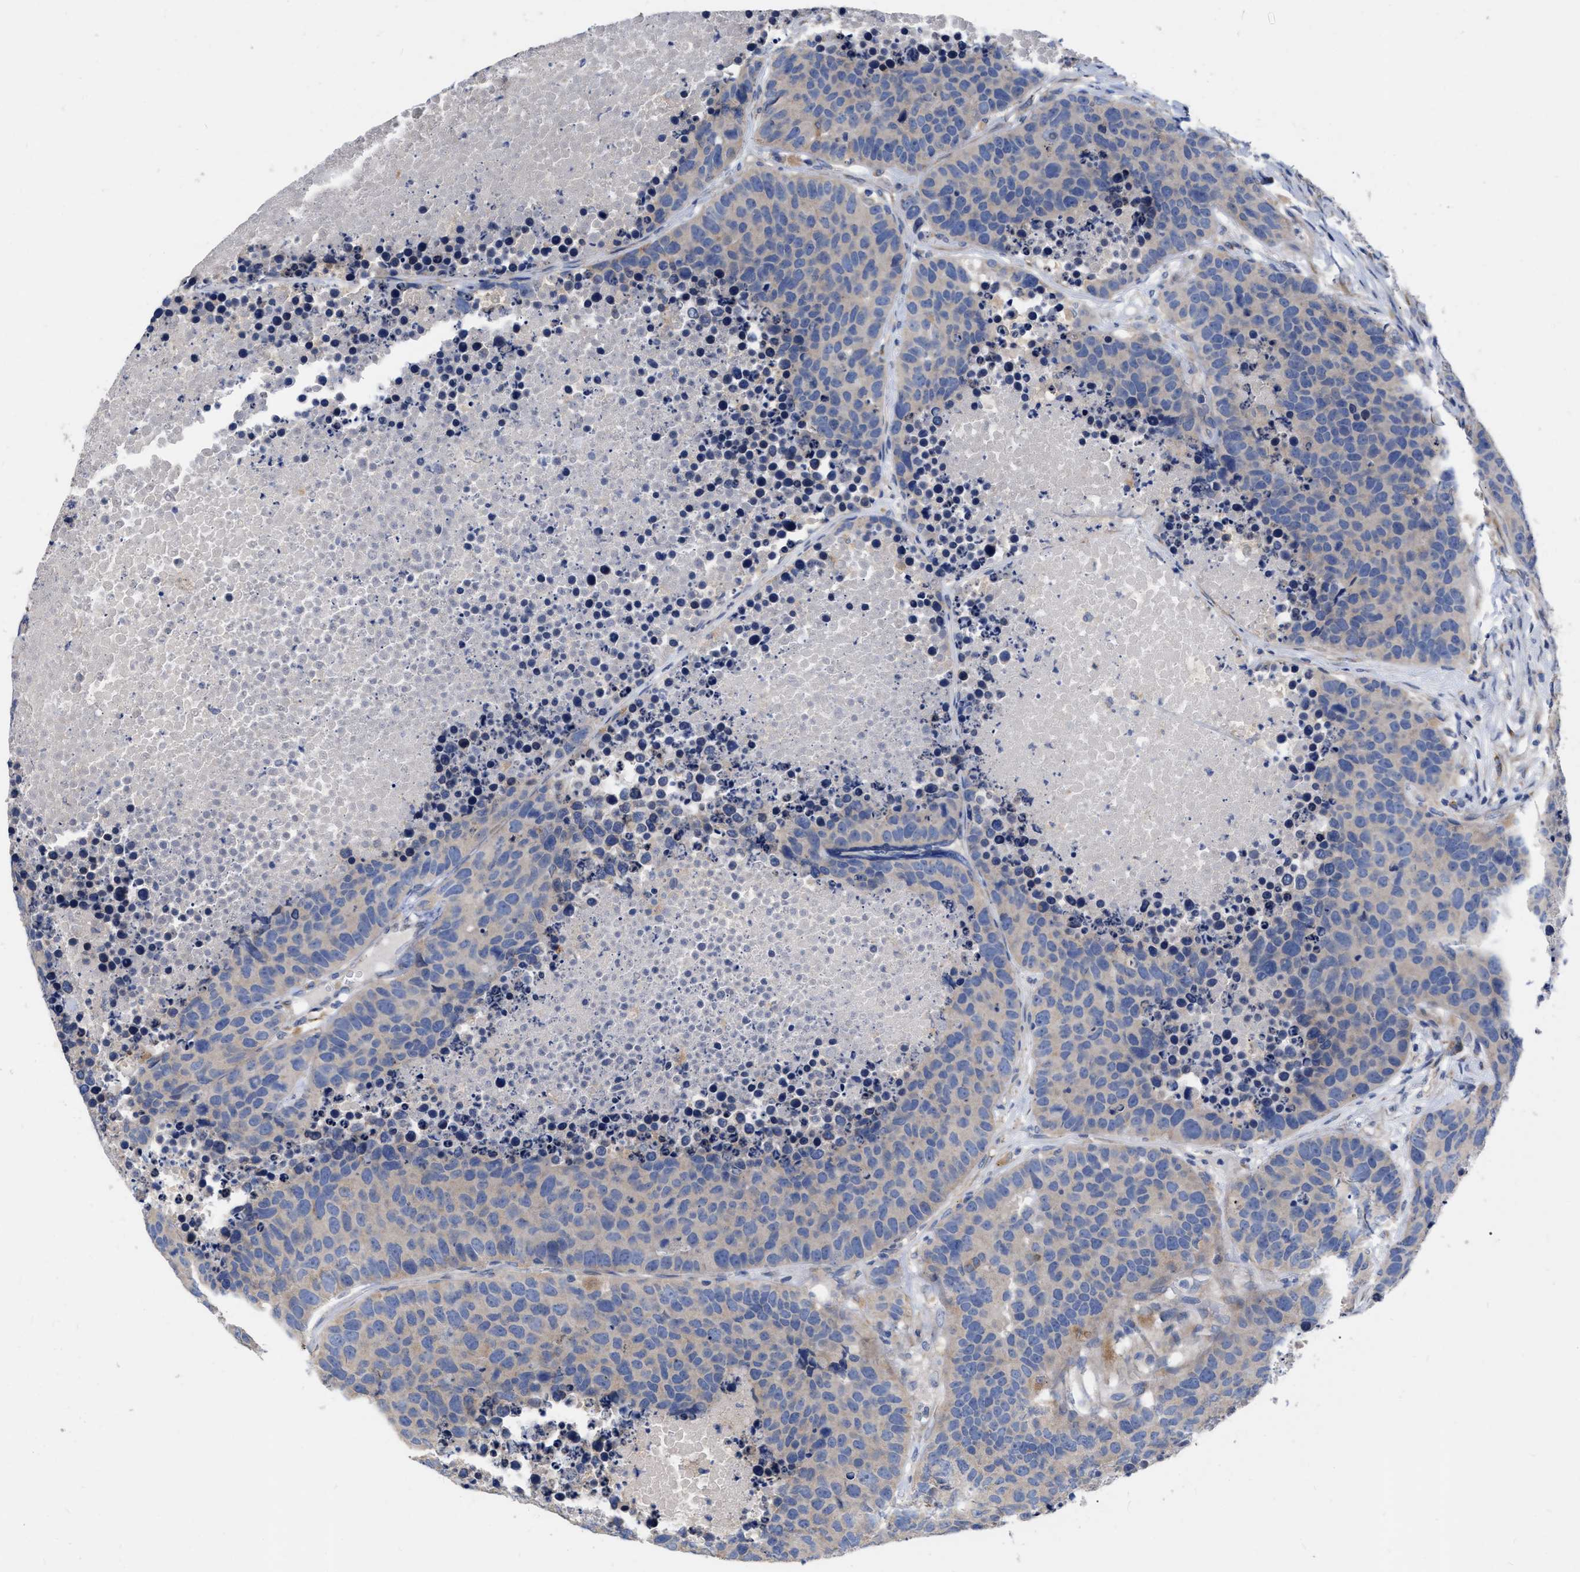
{"staining": {"intensity": "negative", "quantity": "none", "location": "none"}, "tissue": "carcinoid", "cell_type": "Tumor cells", "image_type": "cancer", "snomed": [{"axis": "morphology", "description": "Carcinoid, malignant, NOS"}, {"axis": "topography", "description": "Lung"}], "caption": "A histopathology image of human malignant carcinoid is negative for staining in tumor cells.", "gene": "MLST8", "patient": {"sex": "male", "age": 60}}